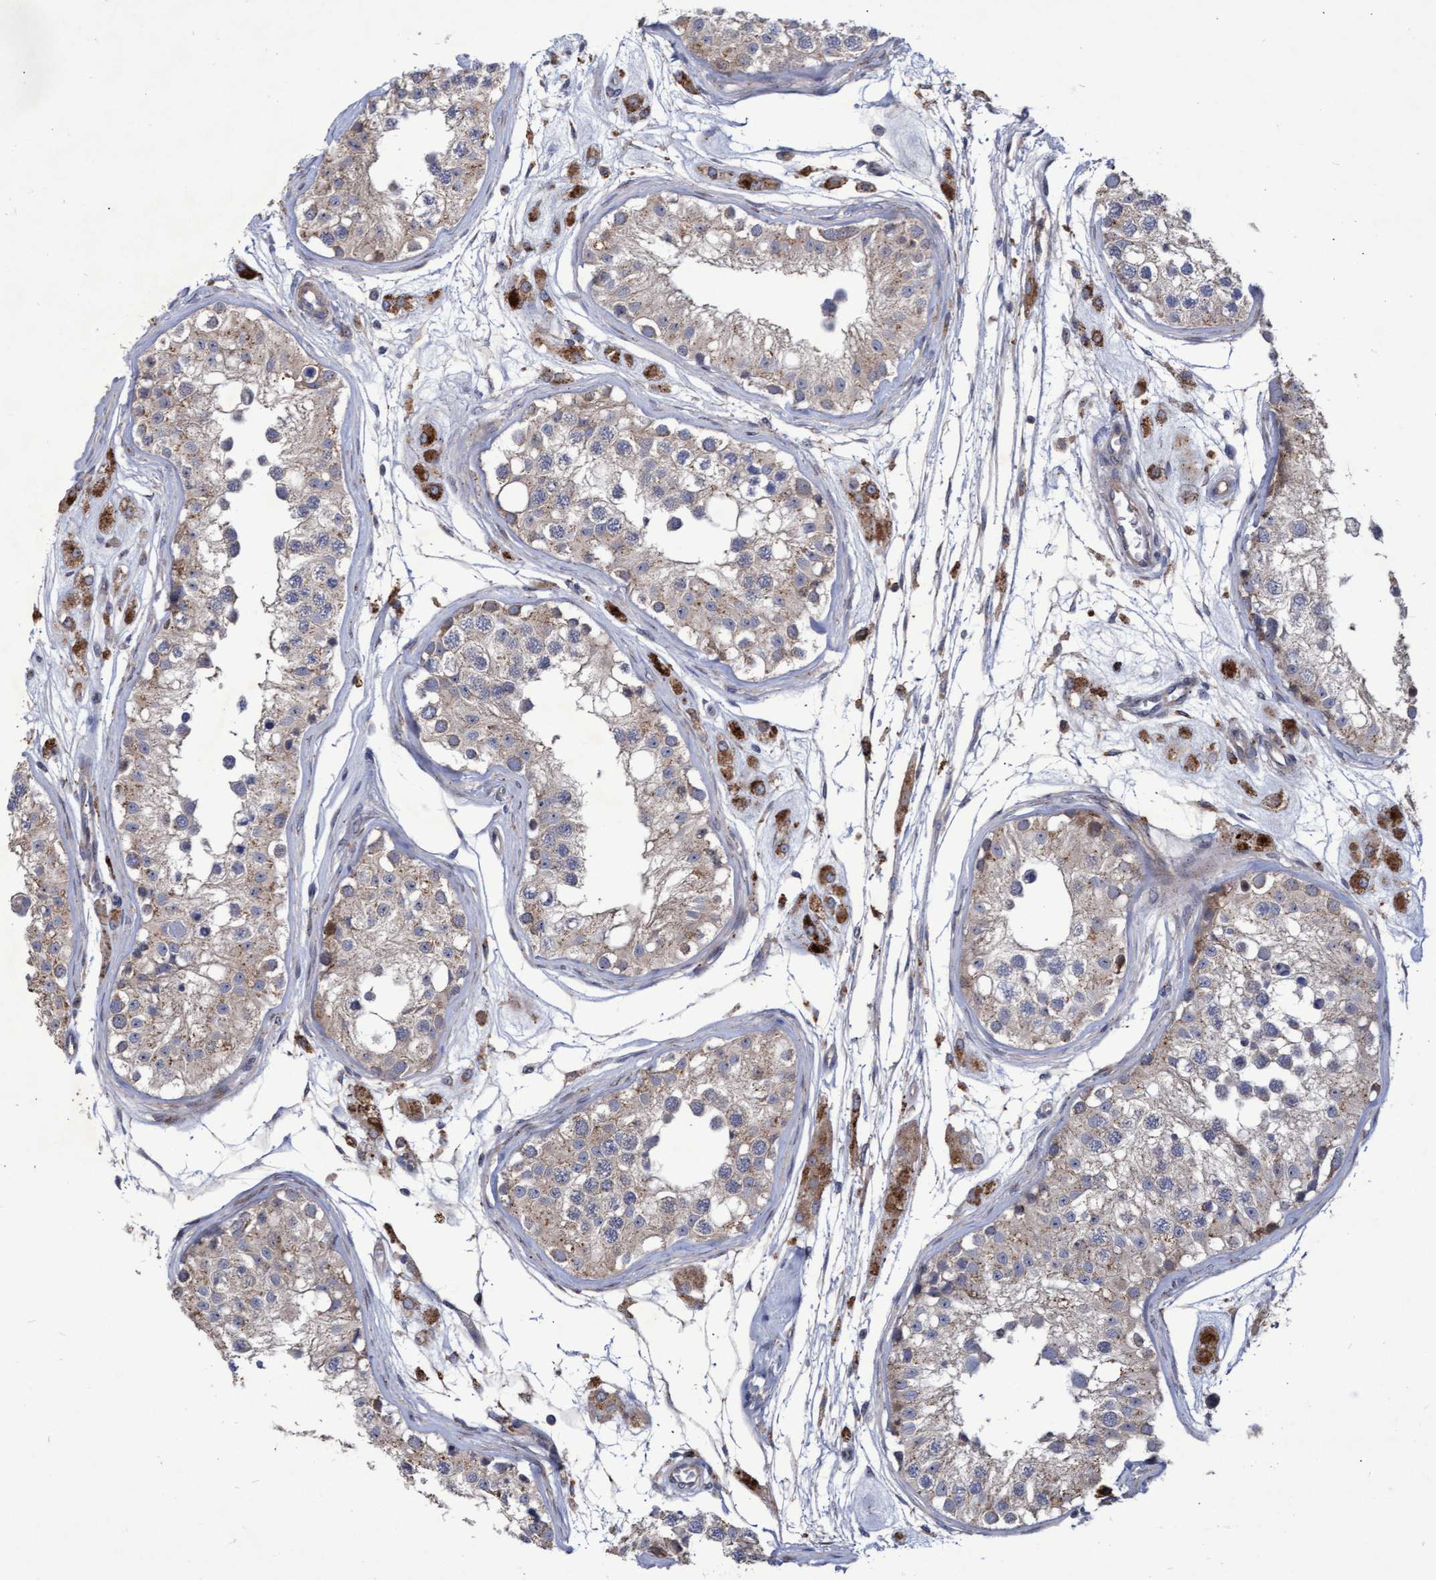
{"staining": {"intensity": "moderate", "quantity": "25%-75%", "location": "cytoplasmic/membranous"}, "tissue": "testis", "cell_type": "Cells in seminiferous ducts", "image_type": "normal", "snomed": [{"axis": "morphology", "description": "Normal tissue, NOS"}, {"axis": "morphology", "description": "Adenocarcinoma, metastatic, NOS"}, {"axis": "topography", "description": "Testis"}], "caption": "Protein staining exhibits moderate cytoplasmic/membranous expression in approximately 25%-75% of cells in seminiferous ducts in normal testis. (DAB (3,3'-diaminobenzidine) = brown stain, brightfield microscopy at high magnification).", "gene": "ABCF2", "patient": {"sex": "male", "age": 26}}